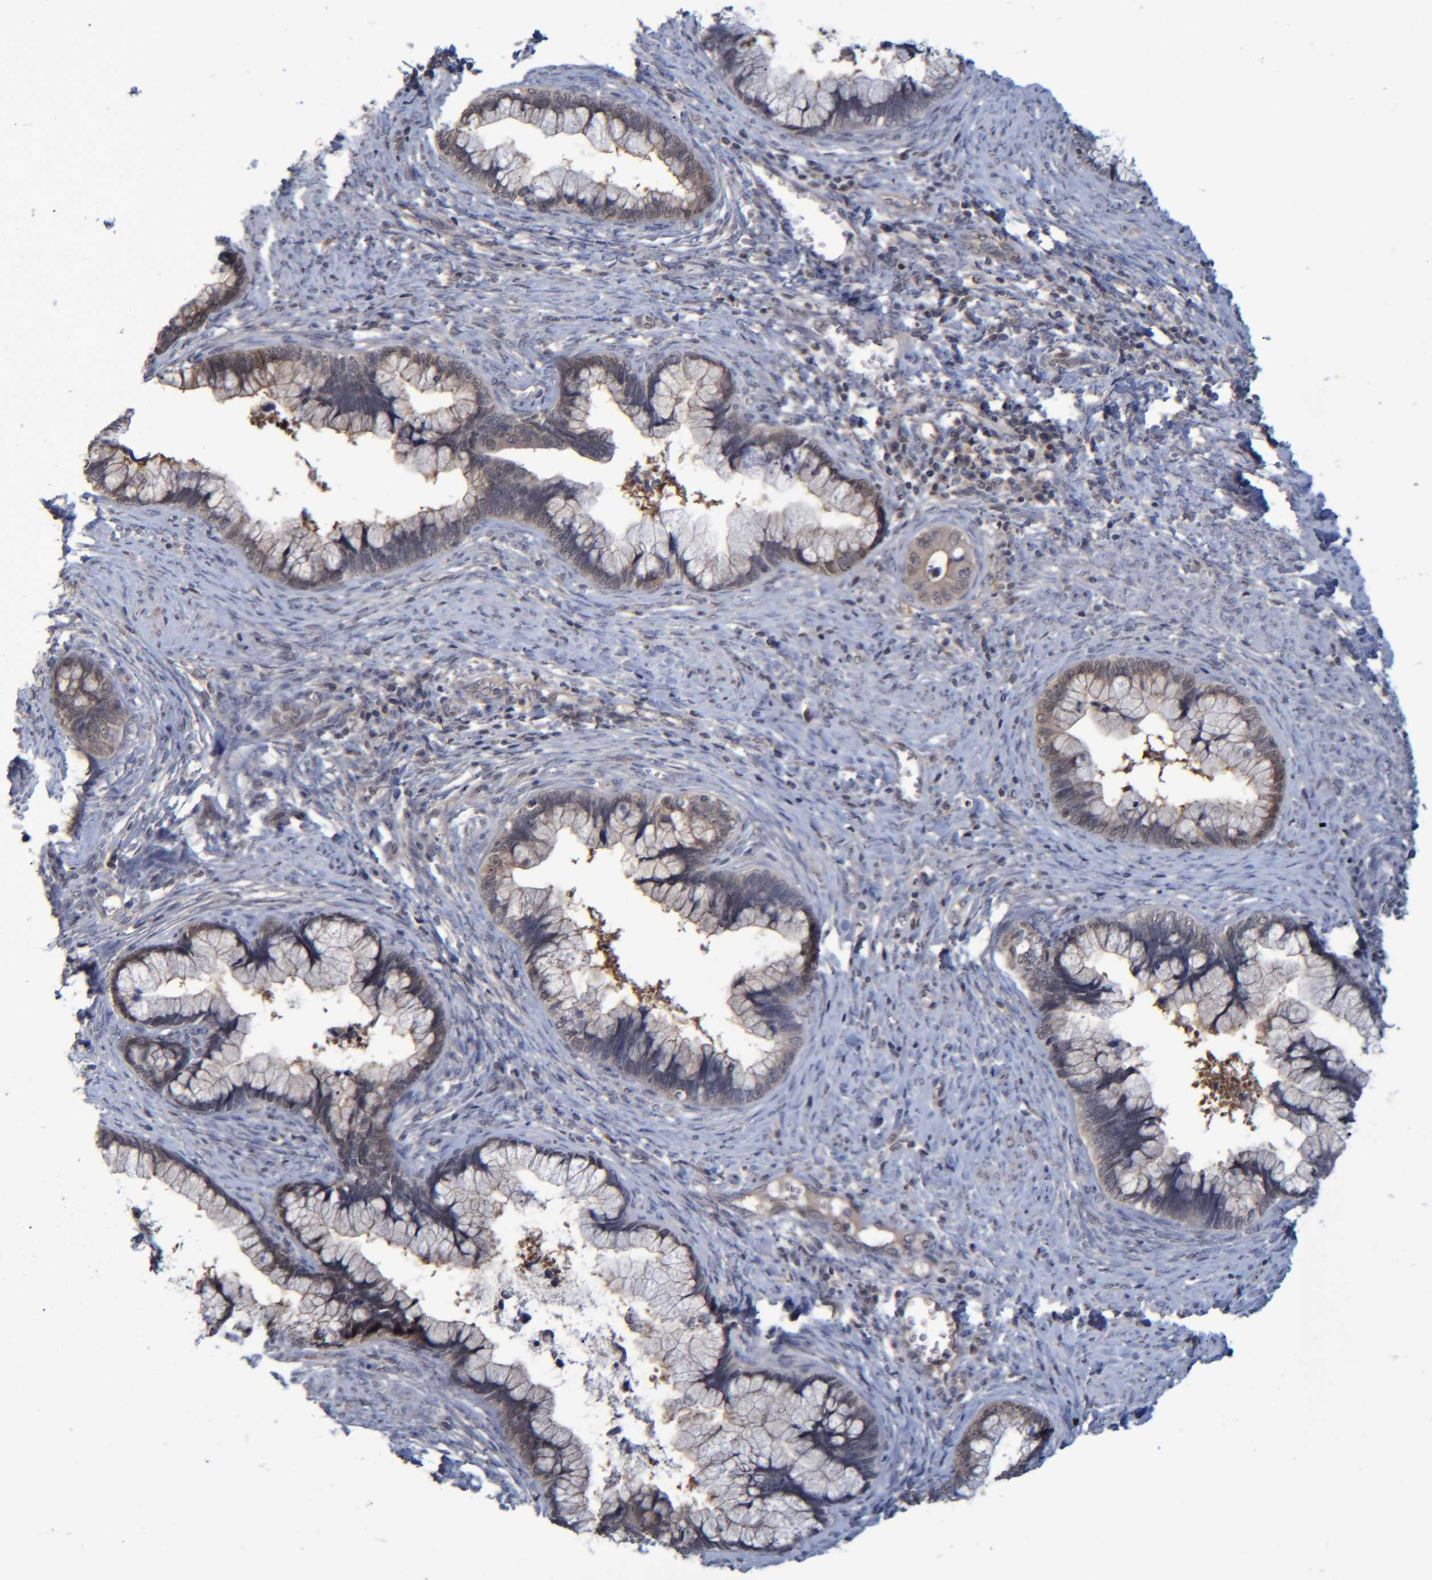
{"staining": {"intensity": "weak", "quantity": ">75%", "location": "cytoplasmic/membranous"}, "tissue": "cervical cancer", "cell_type": "Tumor cells", "image_type": "cancer", "snomed": [{"axis": "morphology", "description": "Adenocarcinoma, NOS"}, {"axis": "topography", "description": "Cervix"}], "caption": "Immunohistochemical staining of cervical cancer demonstrates low levels of weak cytoplasmic/membranous positivity in approximately >75% of tumor cells.", "gene": "PCYT2", "patient": {"sex": "female", "age": 44}}